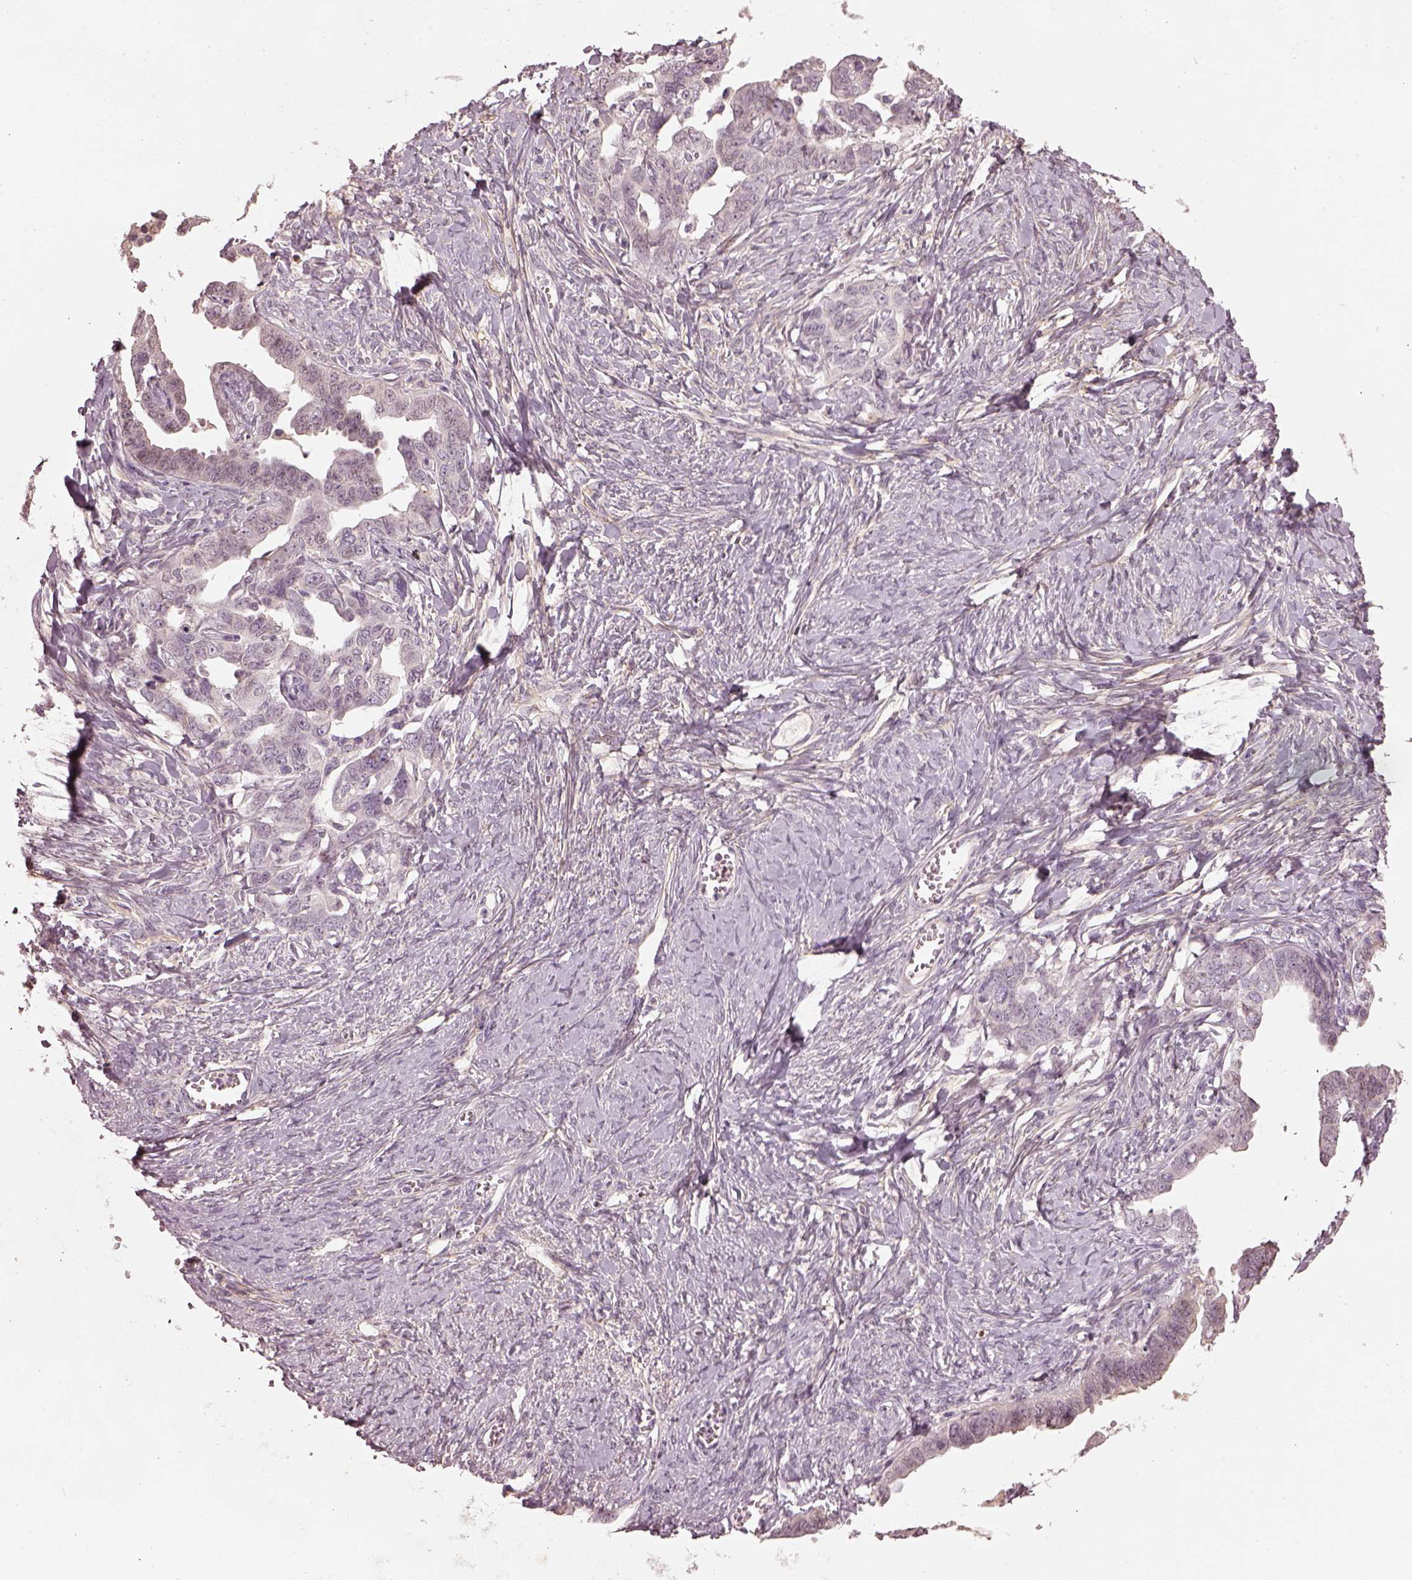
{"staining": {"intensity": "negative", "quantity": "none", "location": "none"}, "tissue": "ovarian cancer", "cell_type": "Tumor cells", "image_type": "cancer", "snomed": [{"axis": "morphology", "description": "Cystadenocarcinoma, serous, NOS"}, {"axis": "topography", "description": "Ovary"}], "caption": "This is a histopathology image of immunohistochemistry (IHC) staining of ovarian serous cystadenocarcinoma, which shows no staining in tumor cells.", "gene": "TLX3", "patient": {"sex": "female", "age": 69}}